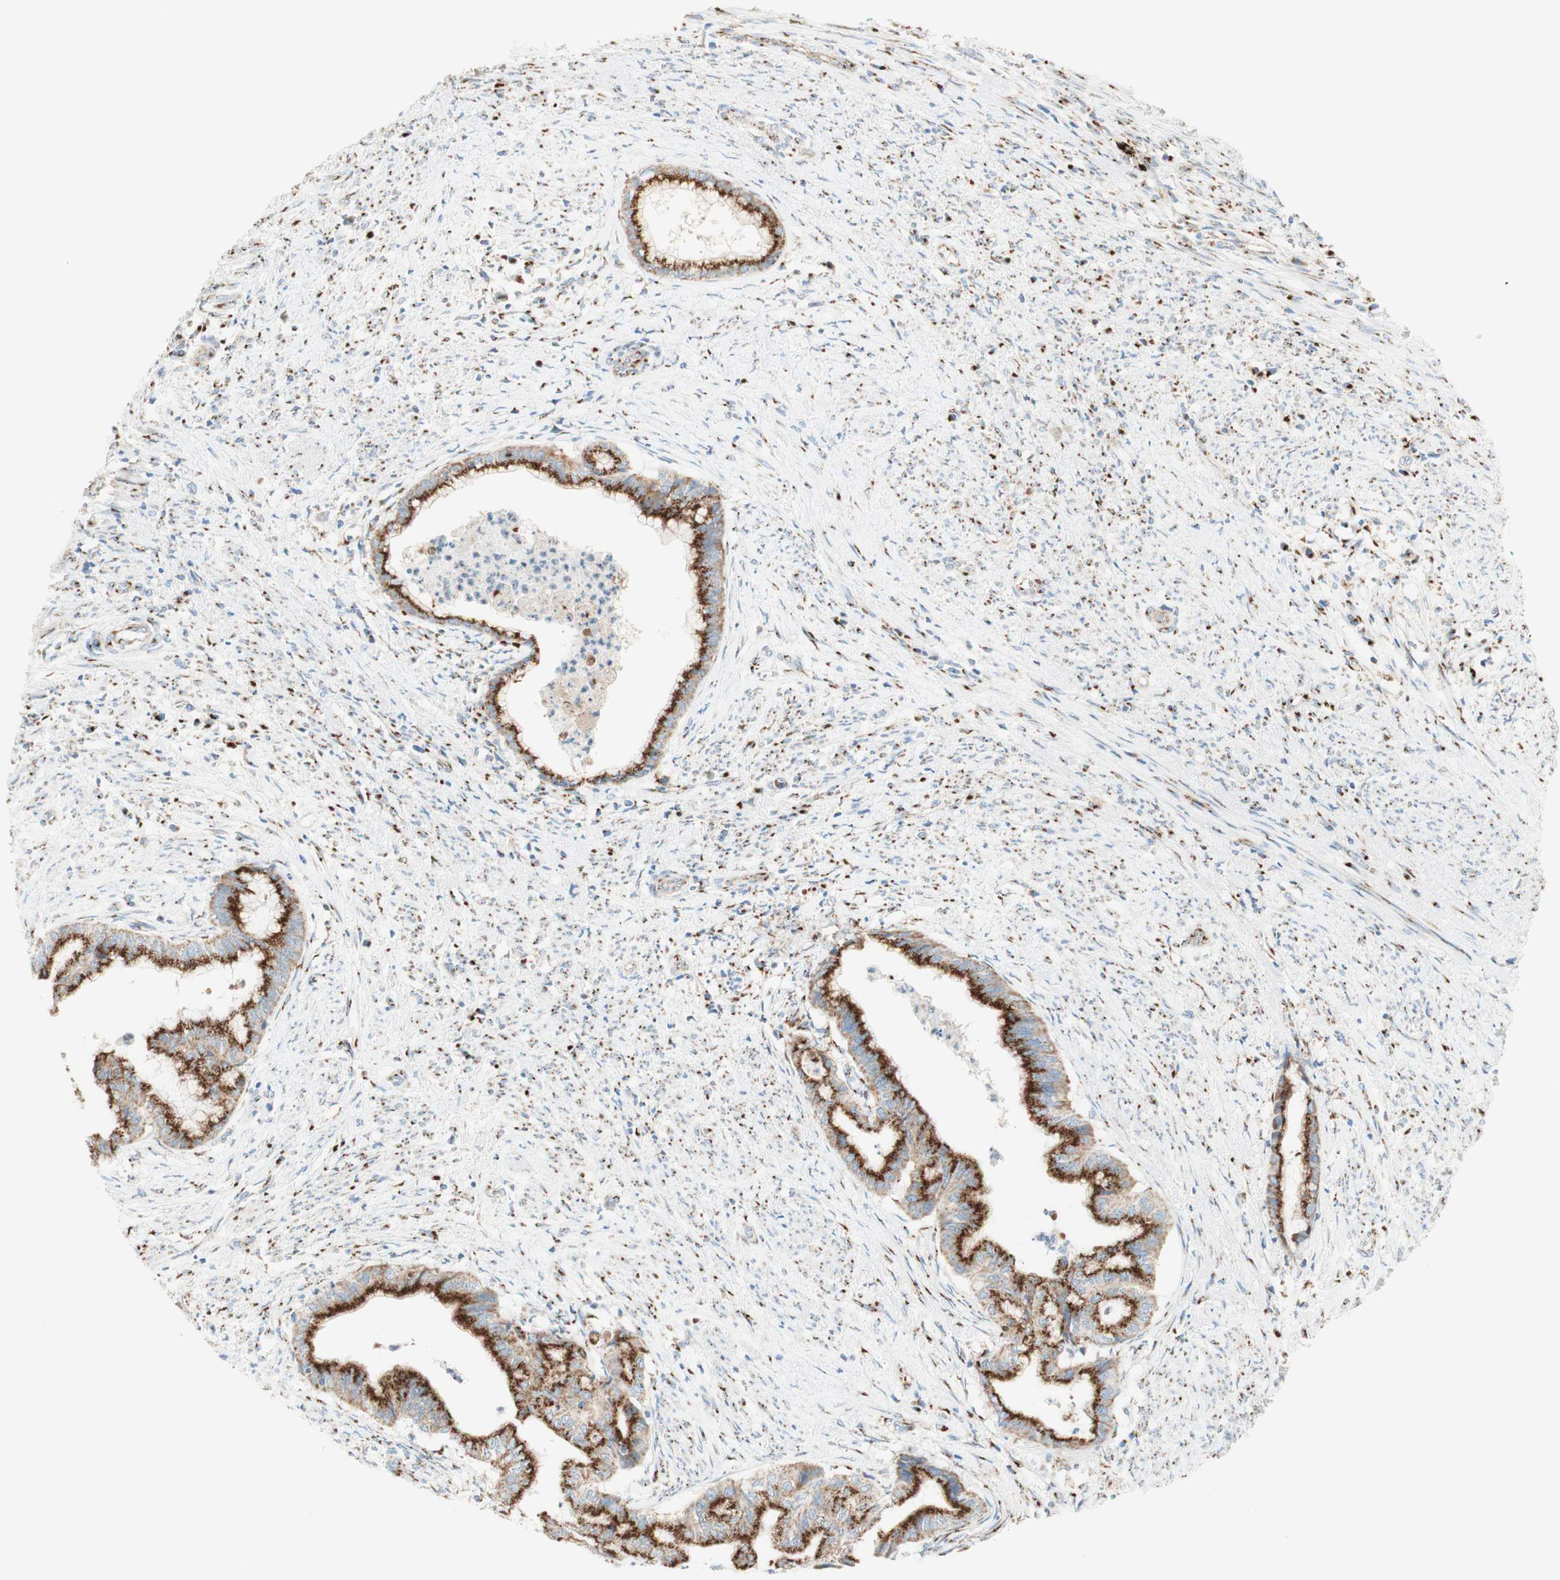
{"staining": {"intensity": "strong", "quantity": ">75%", "location": "cytoplasmic/membranous"}, "tissue": "endometrial cancer", "cell_type": "Tumor cells", "image_type": "cancer", "snomed": [{"axis": "morphology", "description": "Necrosis, NOS"}, {"axis": "morphology", "description": "Adenocarcinoma, NOS"}, {"axis": "topography", "description": "Endometrium"}], "caption": "This micrograph reveals immunohistochemistry (IHC) staining of human endometrial cancer (adenocarcinoma), with high strong cytoplasmic/membranous staining in approximately >75% of tumor cells.", "gene": "GOLGB1", "patient": {"sex": "female", "age": 79}}